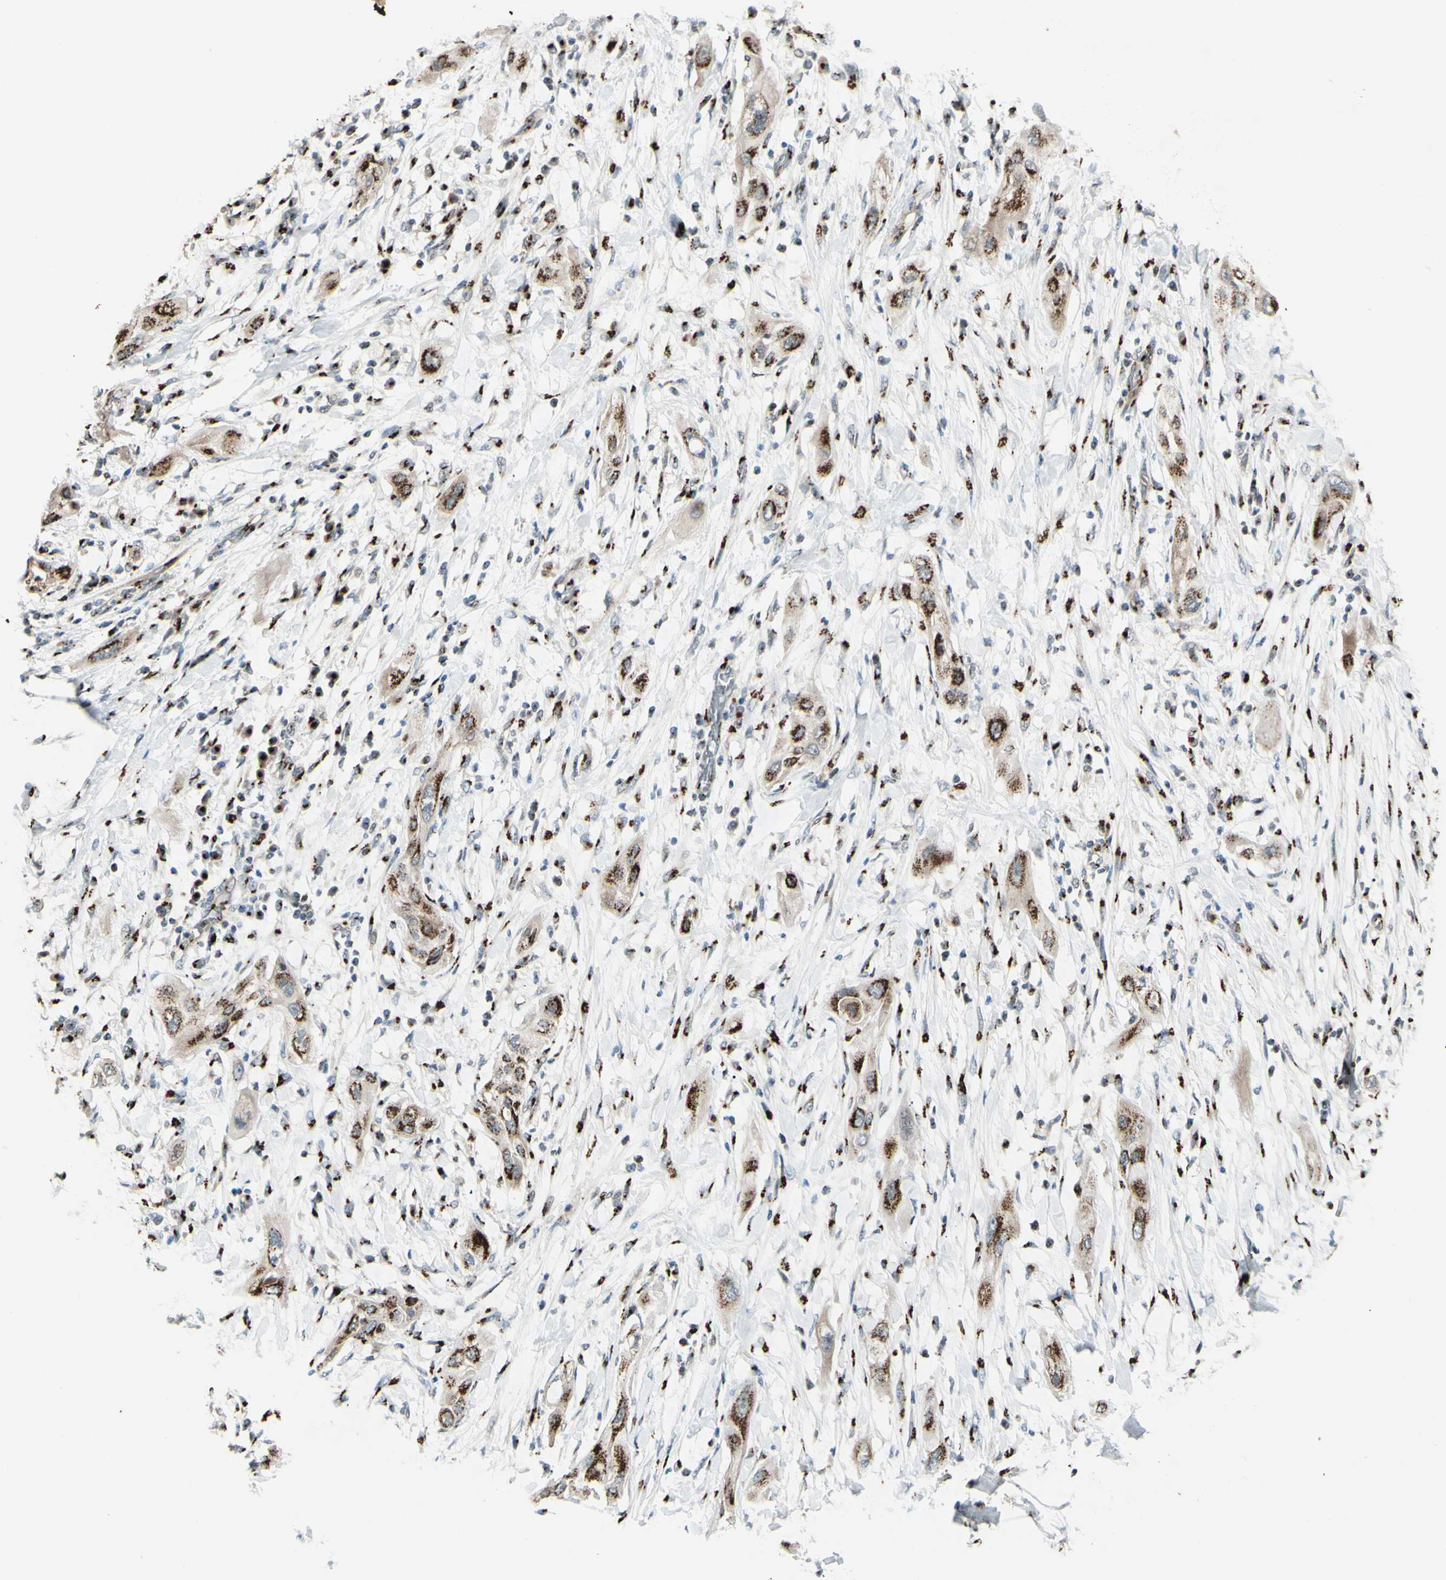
{"staining": {"intensity": "moderate", "quantity": ">75%", "location": "cytoplasmic/membranous"}, "tissue": "lung cancer", "cell_type": "Tumor cells", "image_type": "cancer", "snomed": [{"axis": "morphology", "description": "Squamous cell carcinoma, NOS"}, {"axis": "topography", "description": "Lung"}], "caption": "A high-resolution histopathology image shows IHC staining of squamous cell carcinoma (lung), which shows moderate cytoplasmic/membranous positivity in about >75% of tumor cells.", "gene": "BPNT2", "patient": {"sex": "female", "age": 47}}